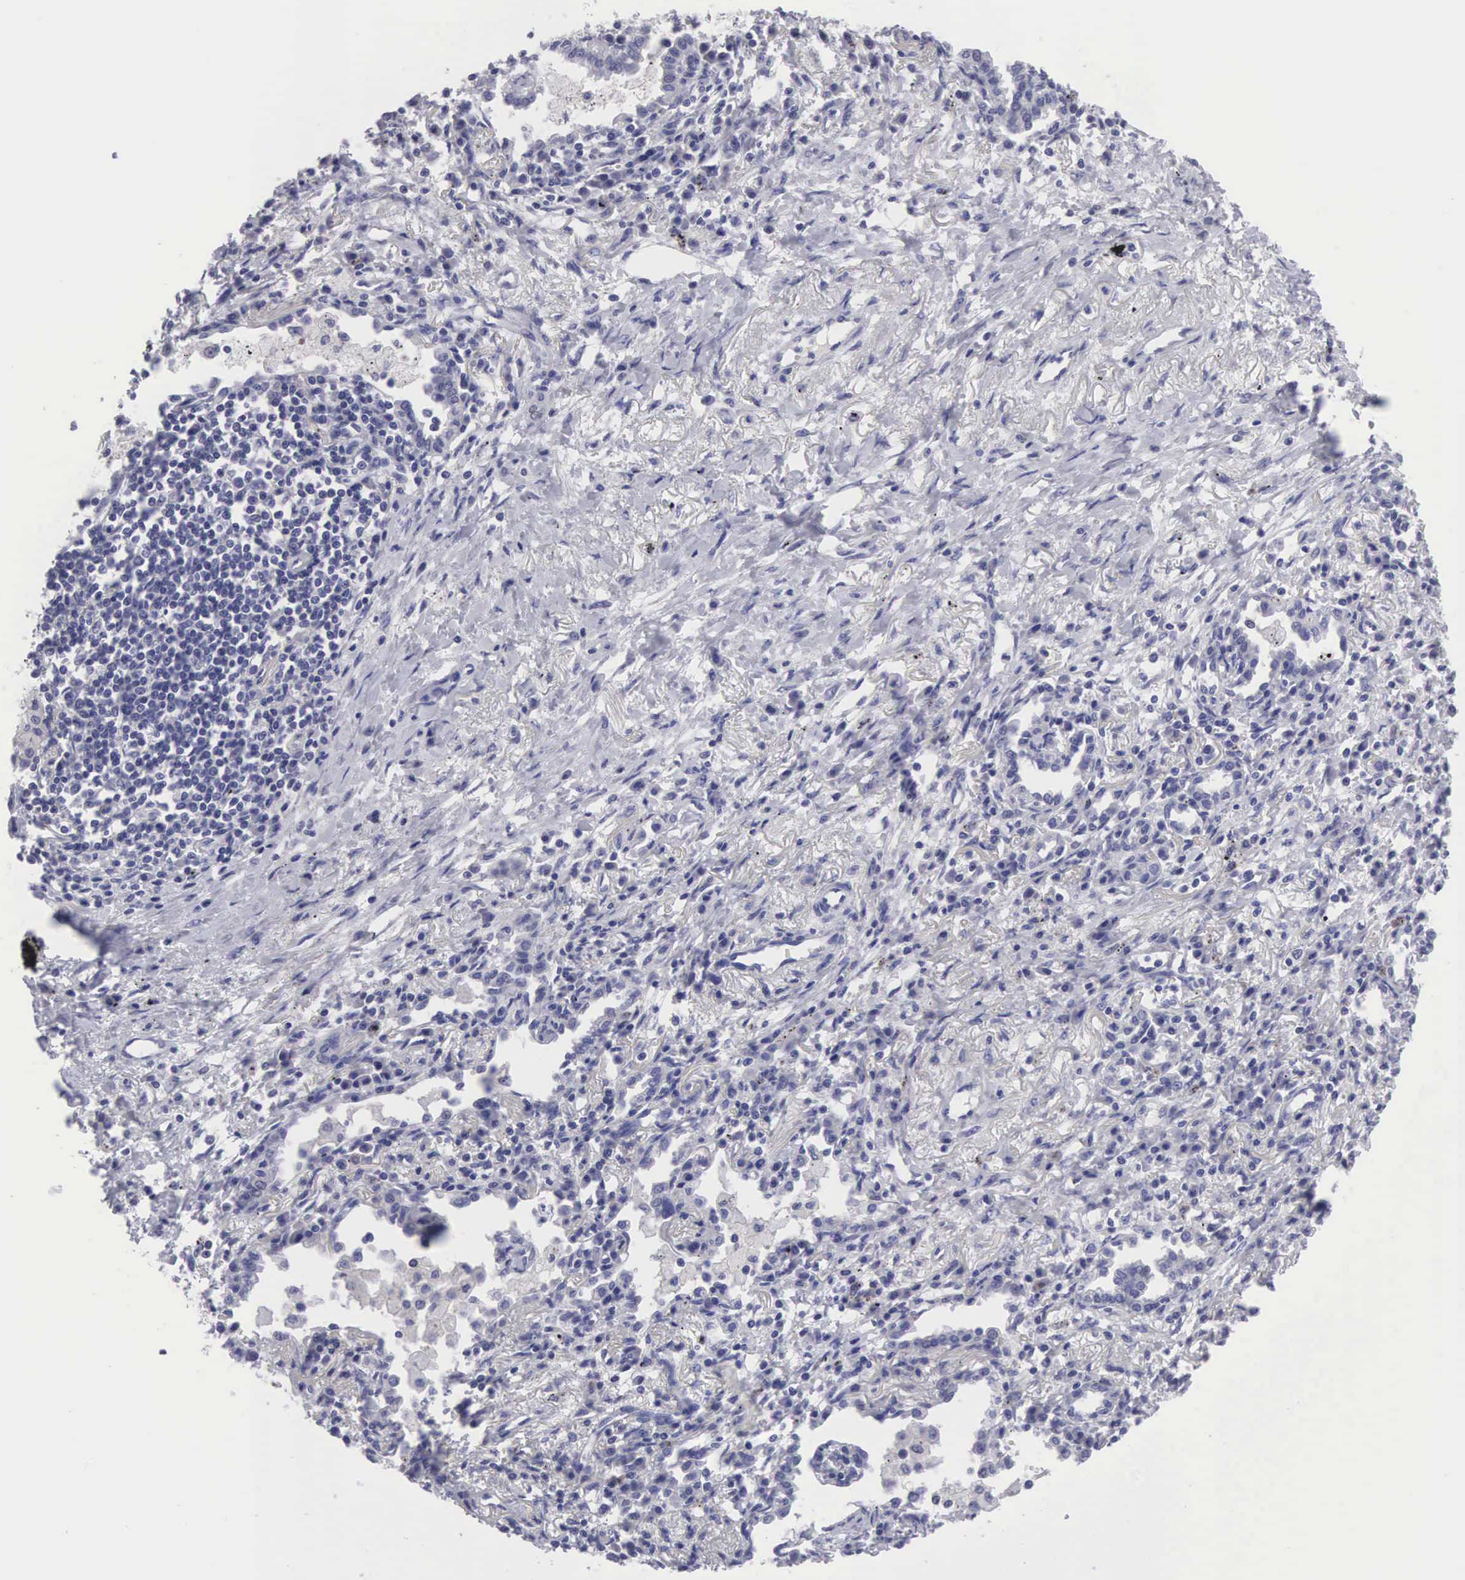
{"staining": {"intensity": "negative", "quantity": "none", "location": "none"}, "tissue": "lung cancer", "cell_type": "Tumor cells", "image_type": "cancer", "snomed": [{"axis": "morphology", "description": "Adenocarcinoma, NOS"}, {"axis": "topography", "description": "Lung"}], "caption": "This is a image of immunohistochemistry staining of lung cancer (adenocarcinoma), which shows no staining in tumor cells.", "gene": "SLITRK4", "patient": {"sex": "male", "age": 60}}